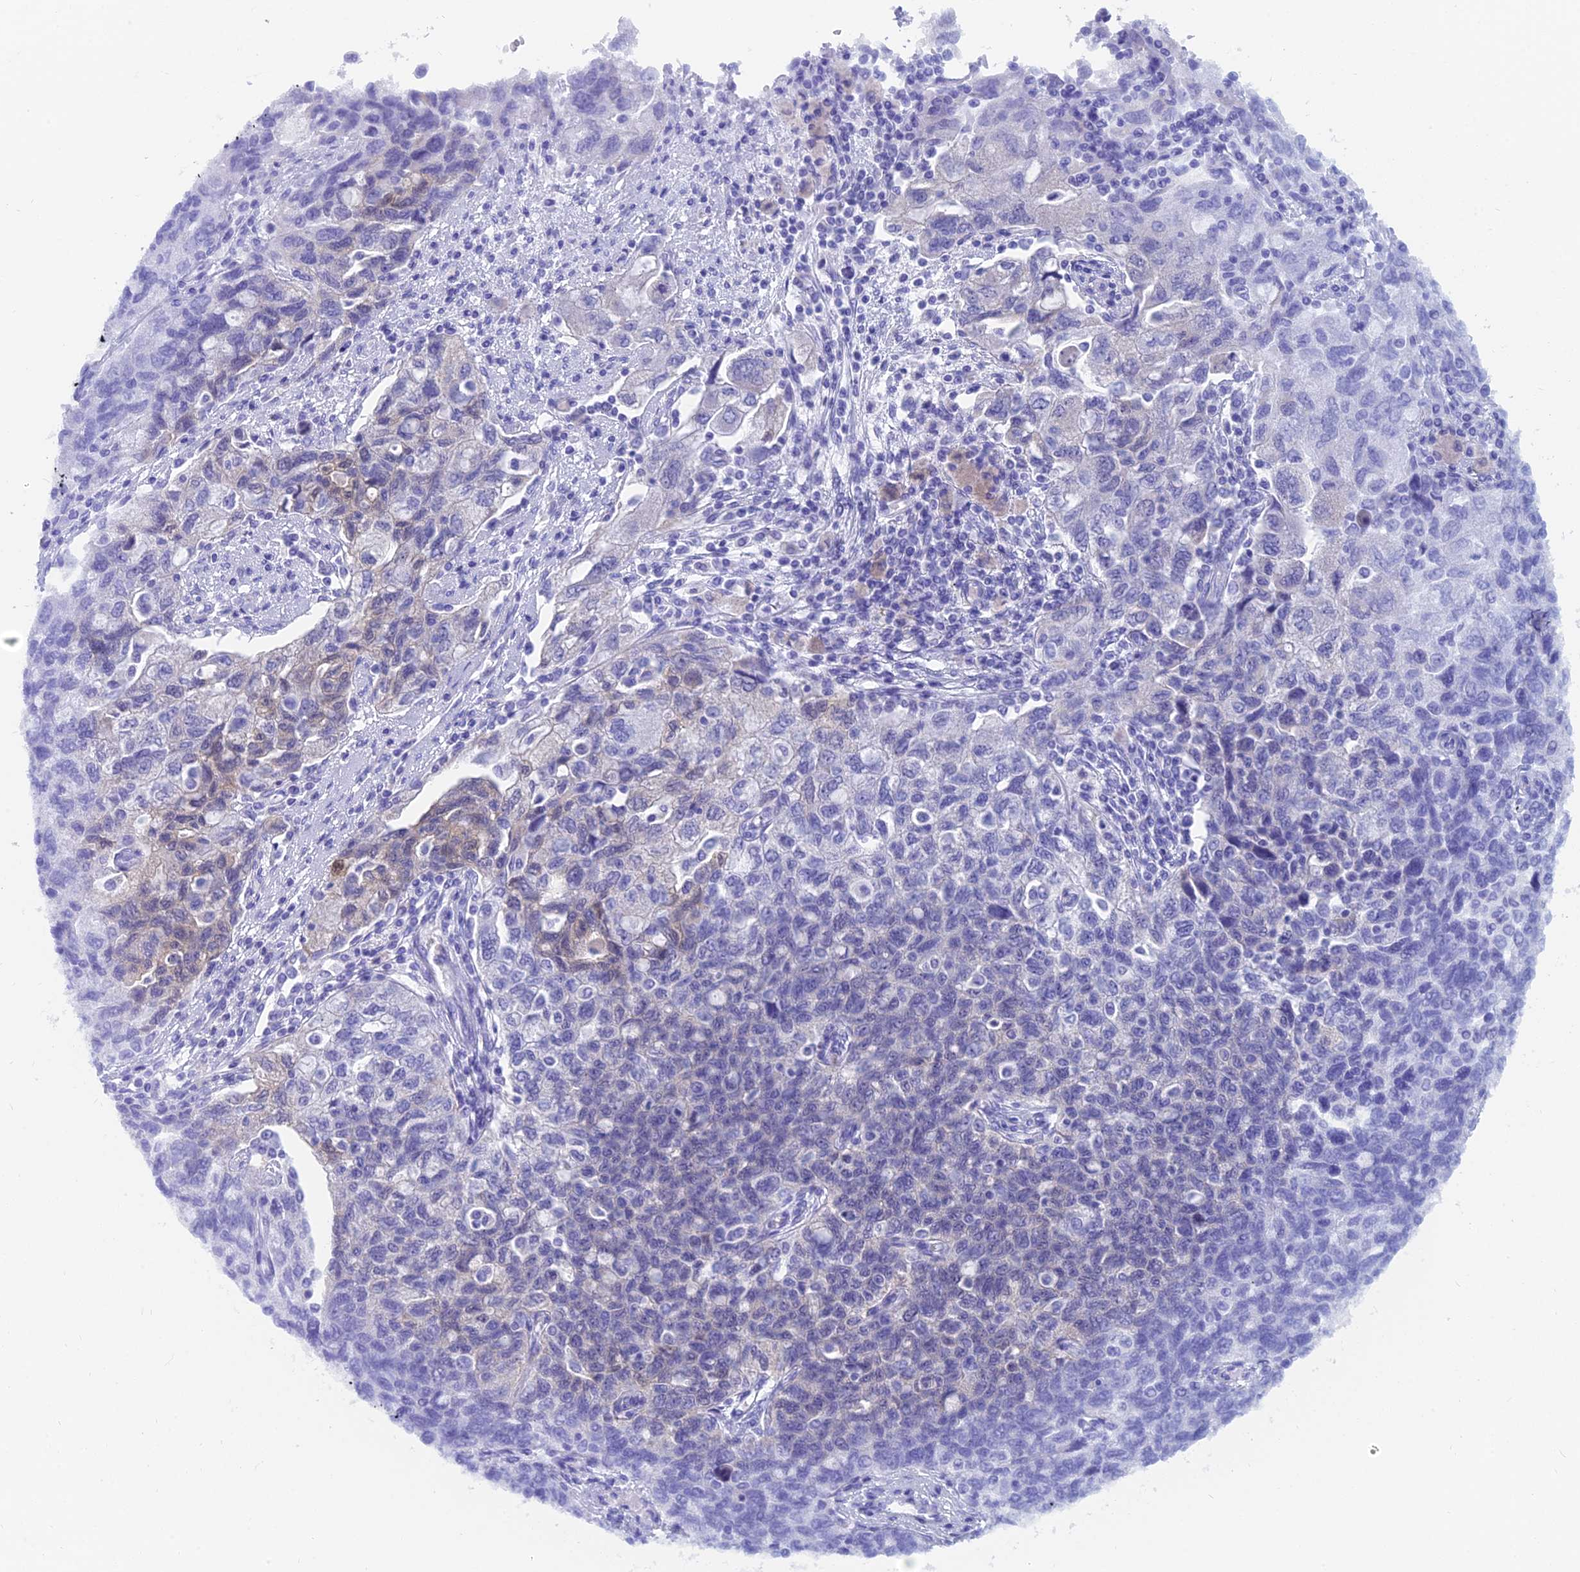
{"staining": {"intensity": "weak", "quantity": "<25%", "location": "cytoplasmic/membranous"}, "tissue": "ovarian cancer", "cell_type": "Tumor cells", "image_type": "cancer", "snomed": [{"axis": "morphology", "description": "Carcinoma, NOS"}, {"axis": "morphology", "description": "Cystadenocarcinoma, serous, NOS"}, {"axis": "topography", "description": "Ovary"}], "caption": "The immunohistochemistry image has no significant positivity in tumor cells of ovarian cancer tissue.", "gene": "CAPS", "patient": {"sex": "female", "age": 69}}